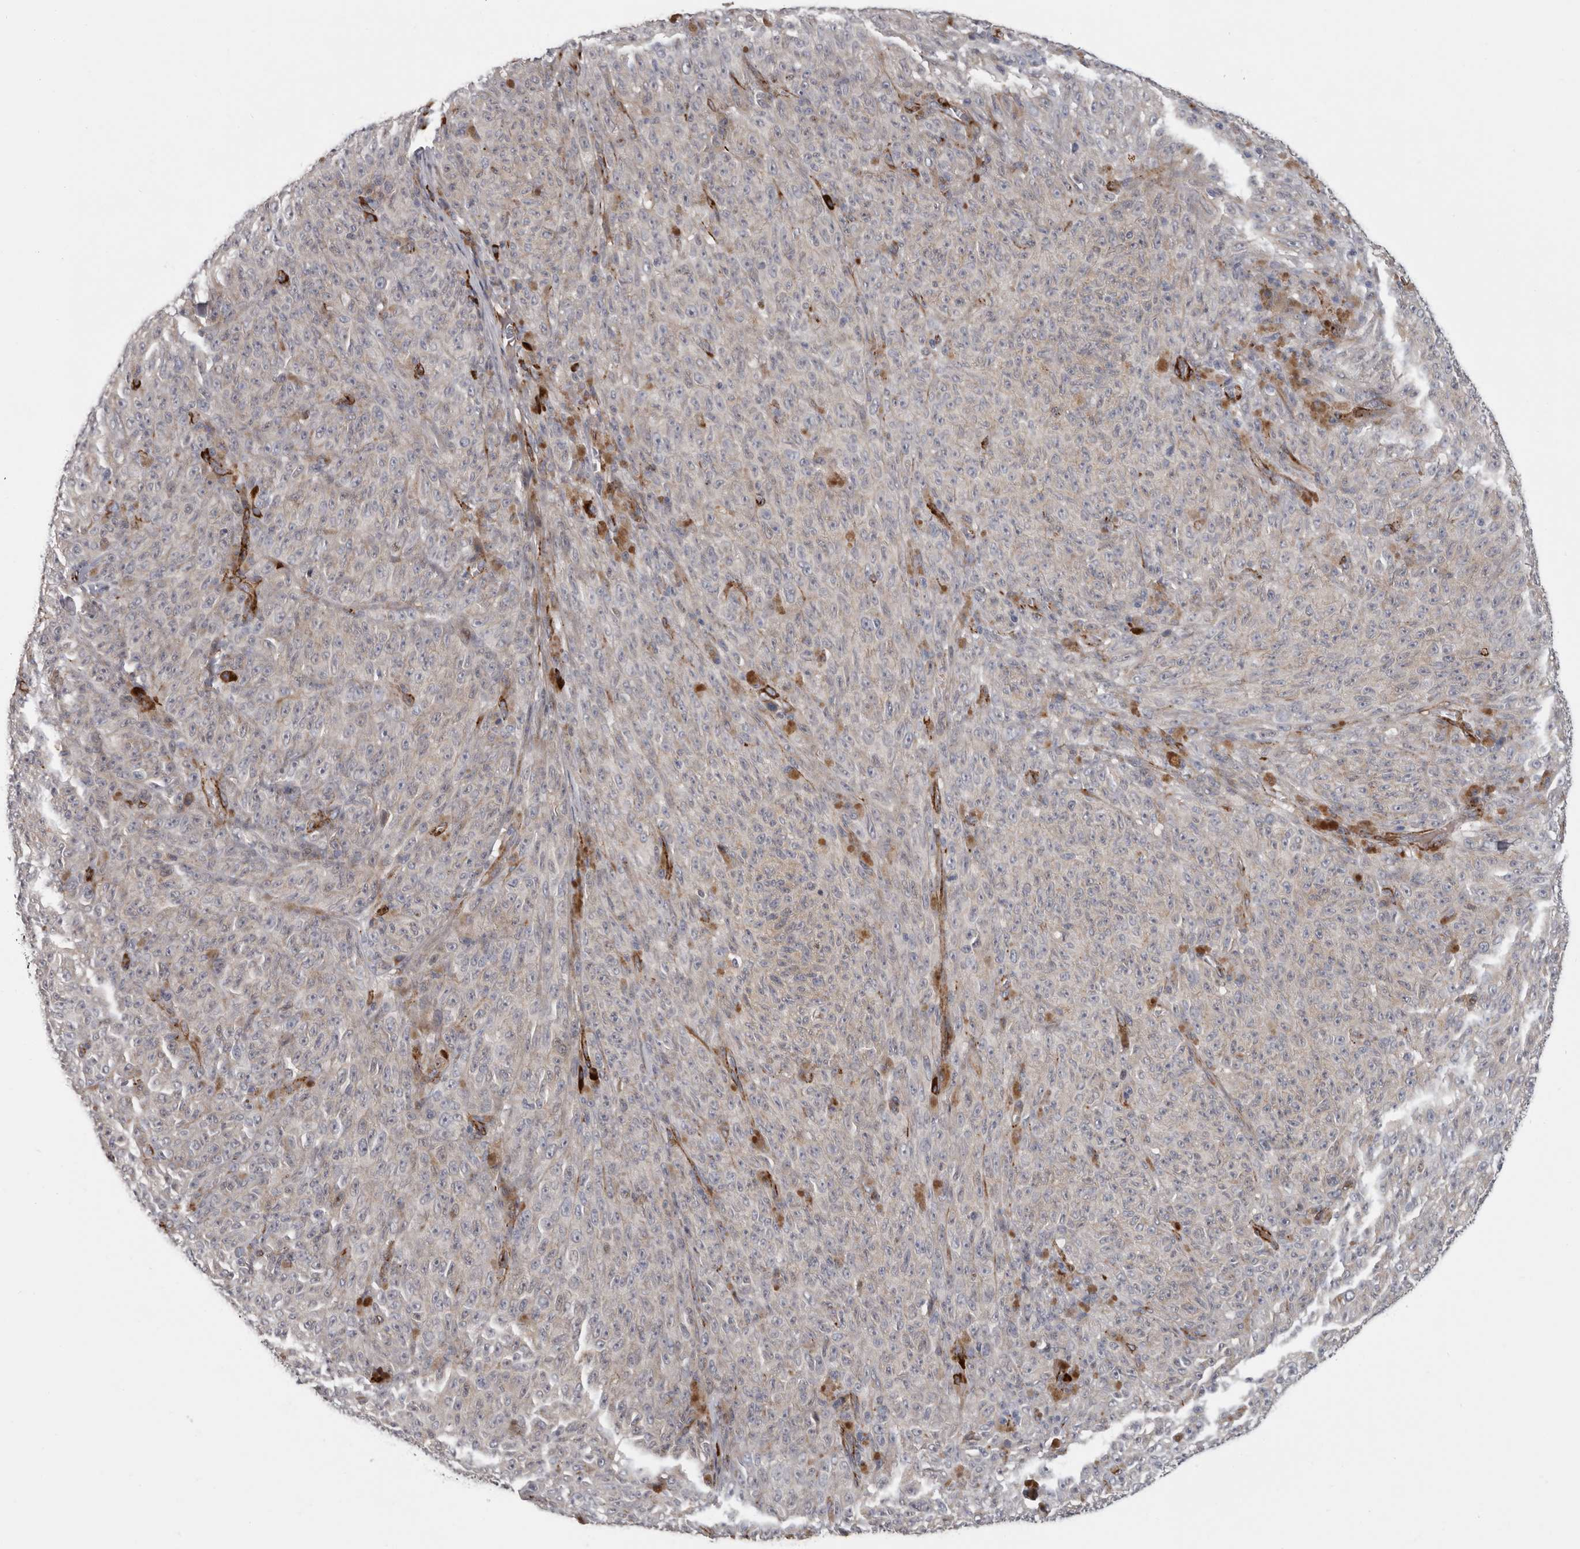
{"staining": {"intensity": "negative", "quantity": "none", "location": "none"}, "tissue": "melanoma", "cell_type": "Tumor cells", "image_type": "cancer", "snomed": [{"axis": "morphology", "description": "Malignant melanoma, NOS"}, {"axis": "topography", "description": "Skin"}], "caption": "A high-resolution histopathology image shows immunohistochemistry staining of melanoma, which exhibits no significant positivity in tumor cells.", "gene": "ATXN3L", "patient": {"sex": "female", "age": 82}}